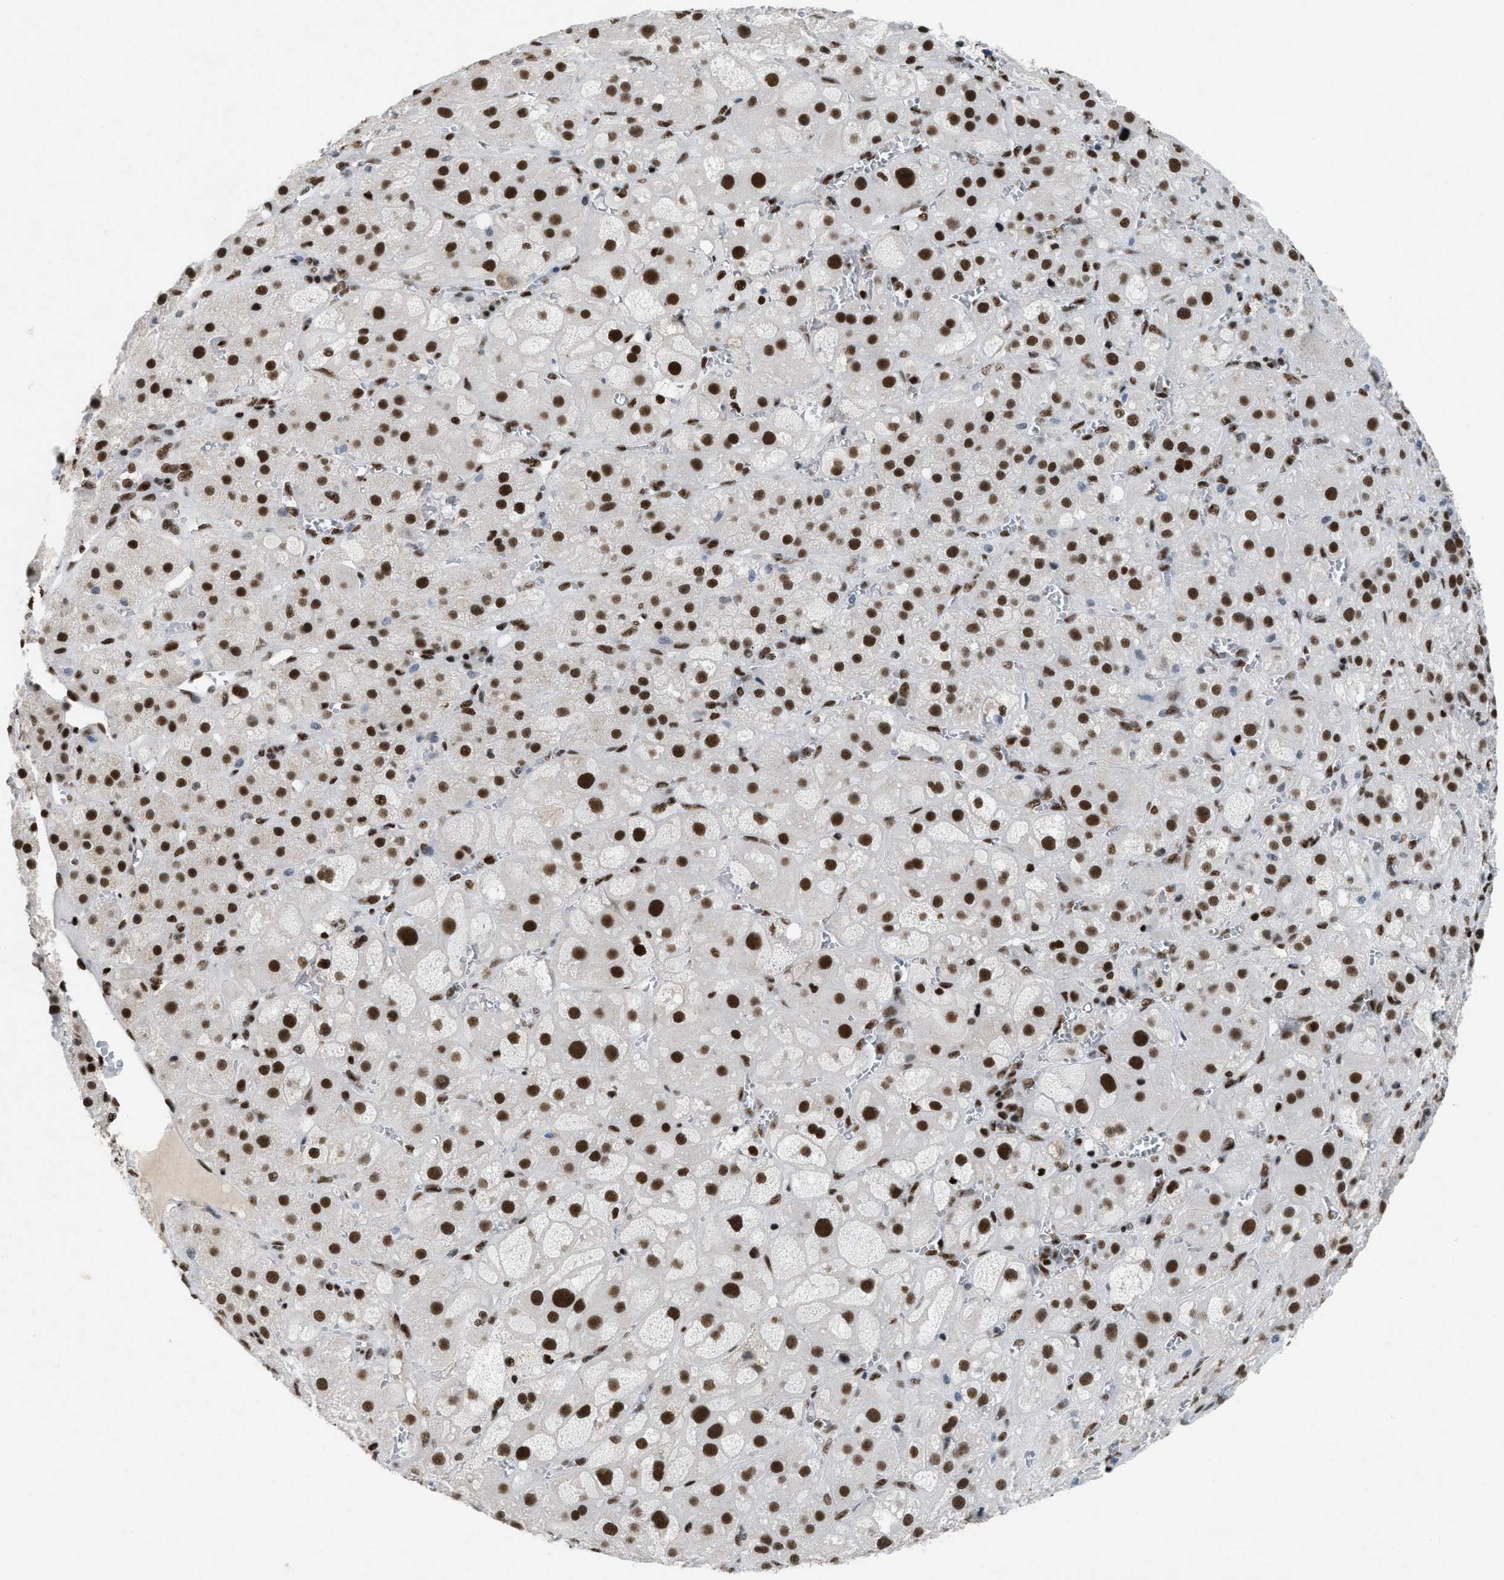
{"staining": {"intensity": "strong", "quantity": ">75%", "location": "nuclear"}, "tissue": "adrenal gland", "cell_type": "Glandular cells", "image_type": "normal", "snomed": [{"axis": "morphology", "description": "Normal tissue, NOS"}, {"axis": "topography", "description": "Adrenal gland"}], "caption": "This micrograph shows normal adrenal gland stained with immunohistochemistry (IHC) to label a protein in brown. The nuclear of glandular cells show strong positivity for the protein. Nuclei are counter-stained blue.", "gene": "SCAF4", "patient": {"sex": "female", "age": 47}}